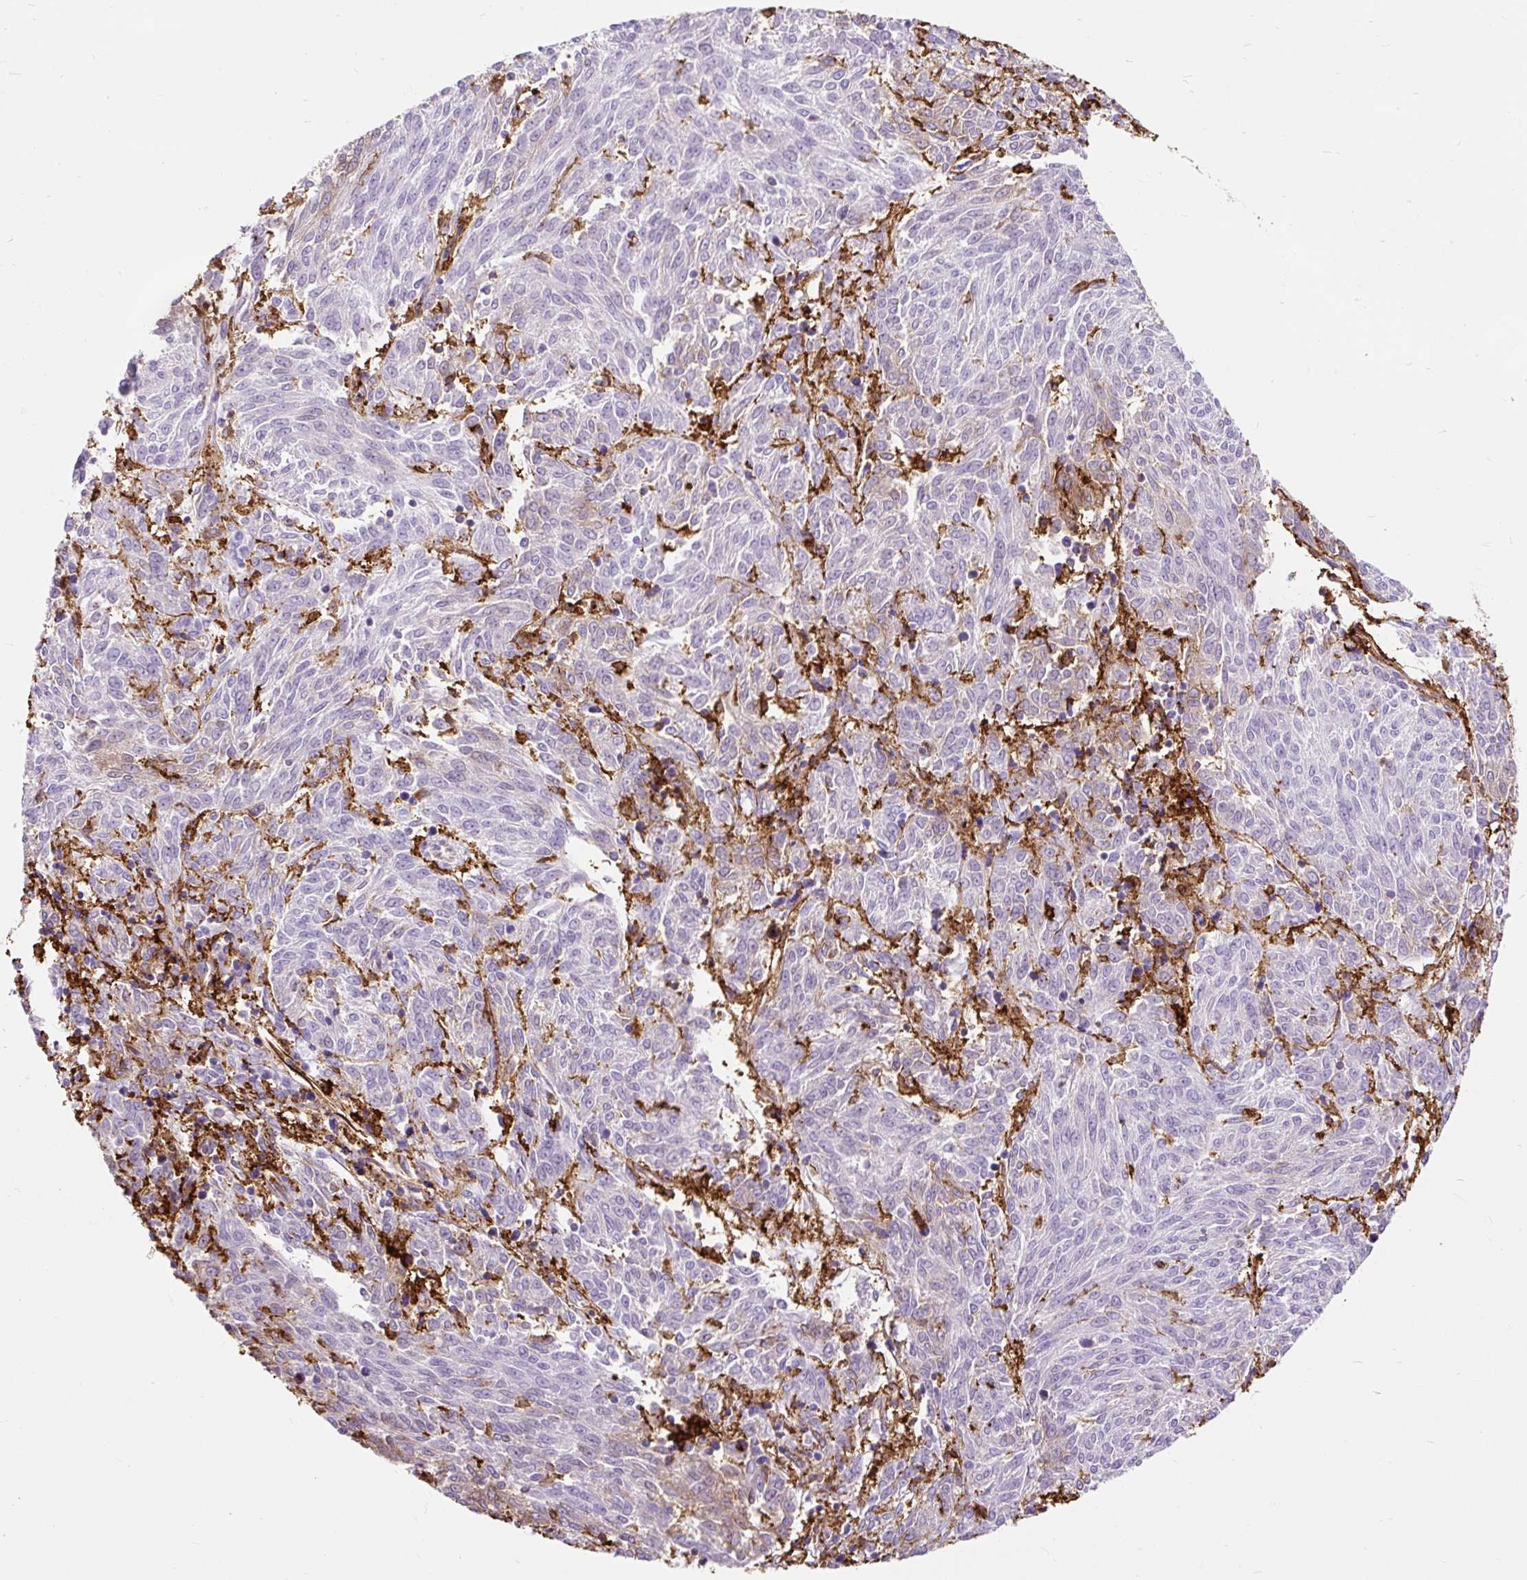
{"staining": {"intensity": "weak", "quantity": "<25%", "location": "cytoplasmic/membranous"}, "tissue": "melanoma", "cell_type": "Tumor cells", "image_type": "cancer", "snomed": [{"axis": "morphology", "description": "Malignant melanoma, NOS"}, {"axis": "topography", "description": "Skin"}], "caption": "An IHC image of malignant melanoma is shown. There is no staining in tumor cells of malignant melanoma.", "gene": "HLA-DRA", "patient": {"sex": "female", "age": 72}}